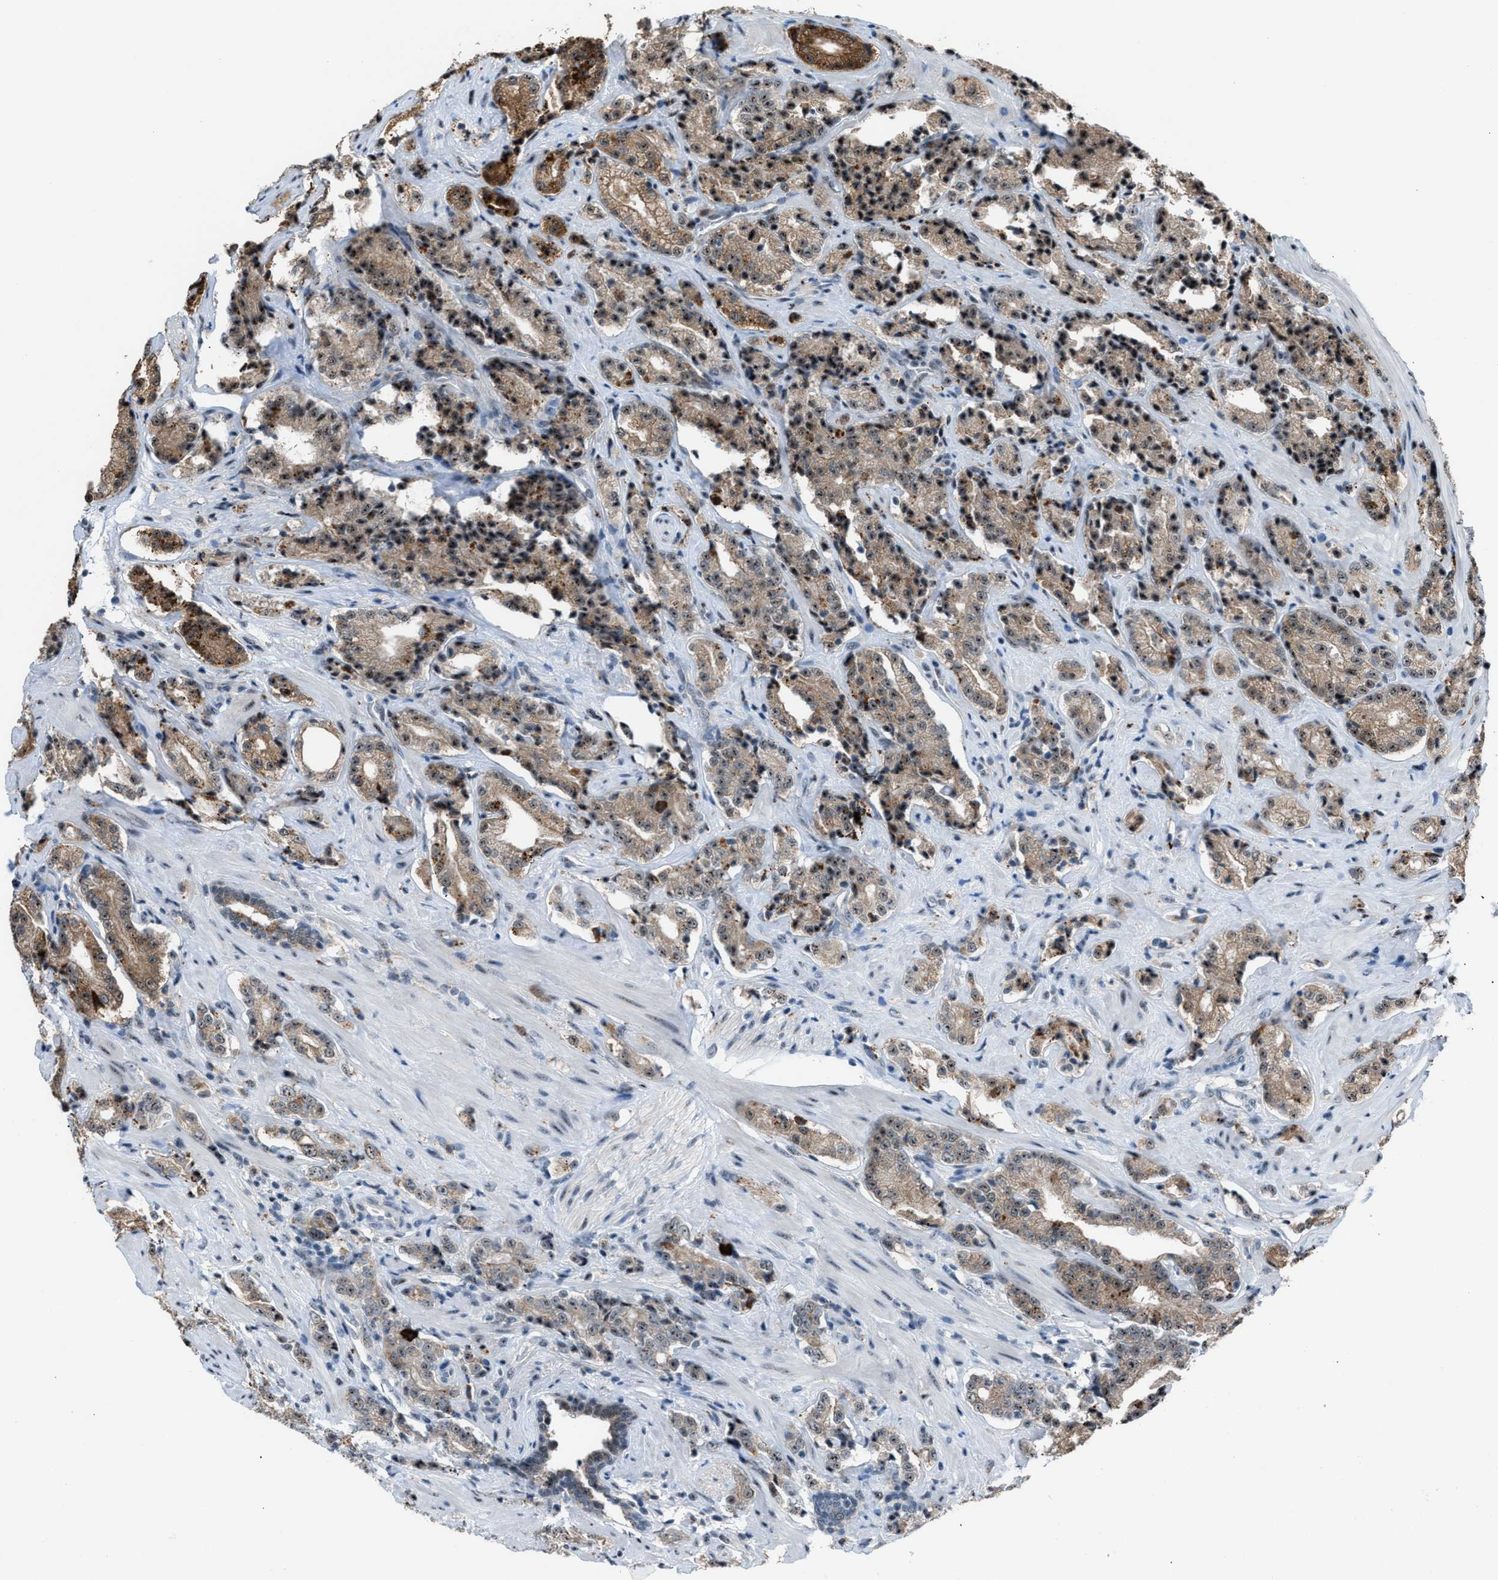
{"staining": {"intensity": "weak", "quantity": ">75%", "location": "cytoplasmic/membranous,nuclear"}, "tissue": "prostate cancer", "cell_type": "Tumor cells", "image_type": "cancer", "snomed": [{"axis": "morphology", "description": "Adenocarcinoma, High grade"}, {"axis": "topography", "description": "Prostate"}], "caption": "Brown immunohistochemical staining in human high-grade adenocarcinoma (prostate) displays weak cytoplasmic/membranous and nuclear expression in approximately >75% of tumor cells.", "gene": "CENPP", "patient": {"sex": "male", "age": 71}}